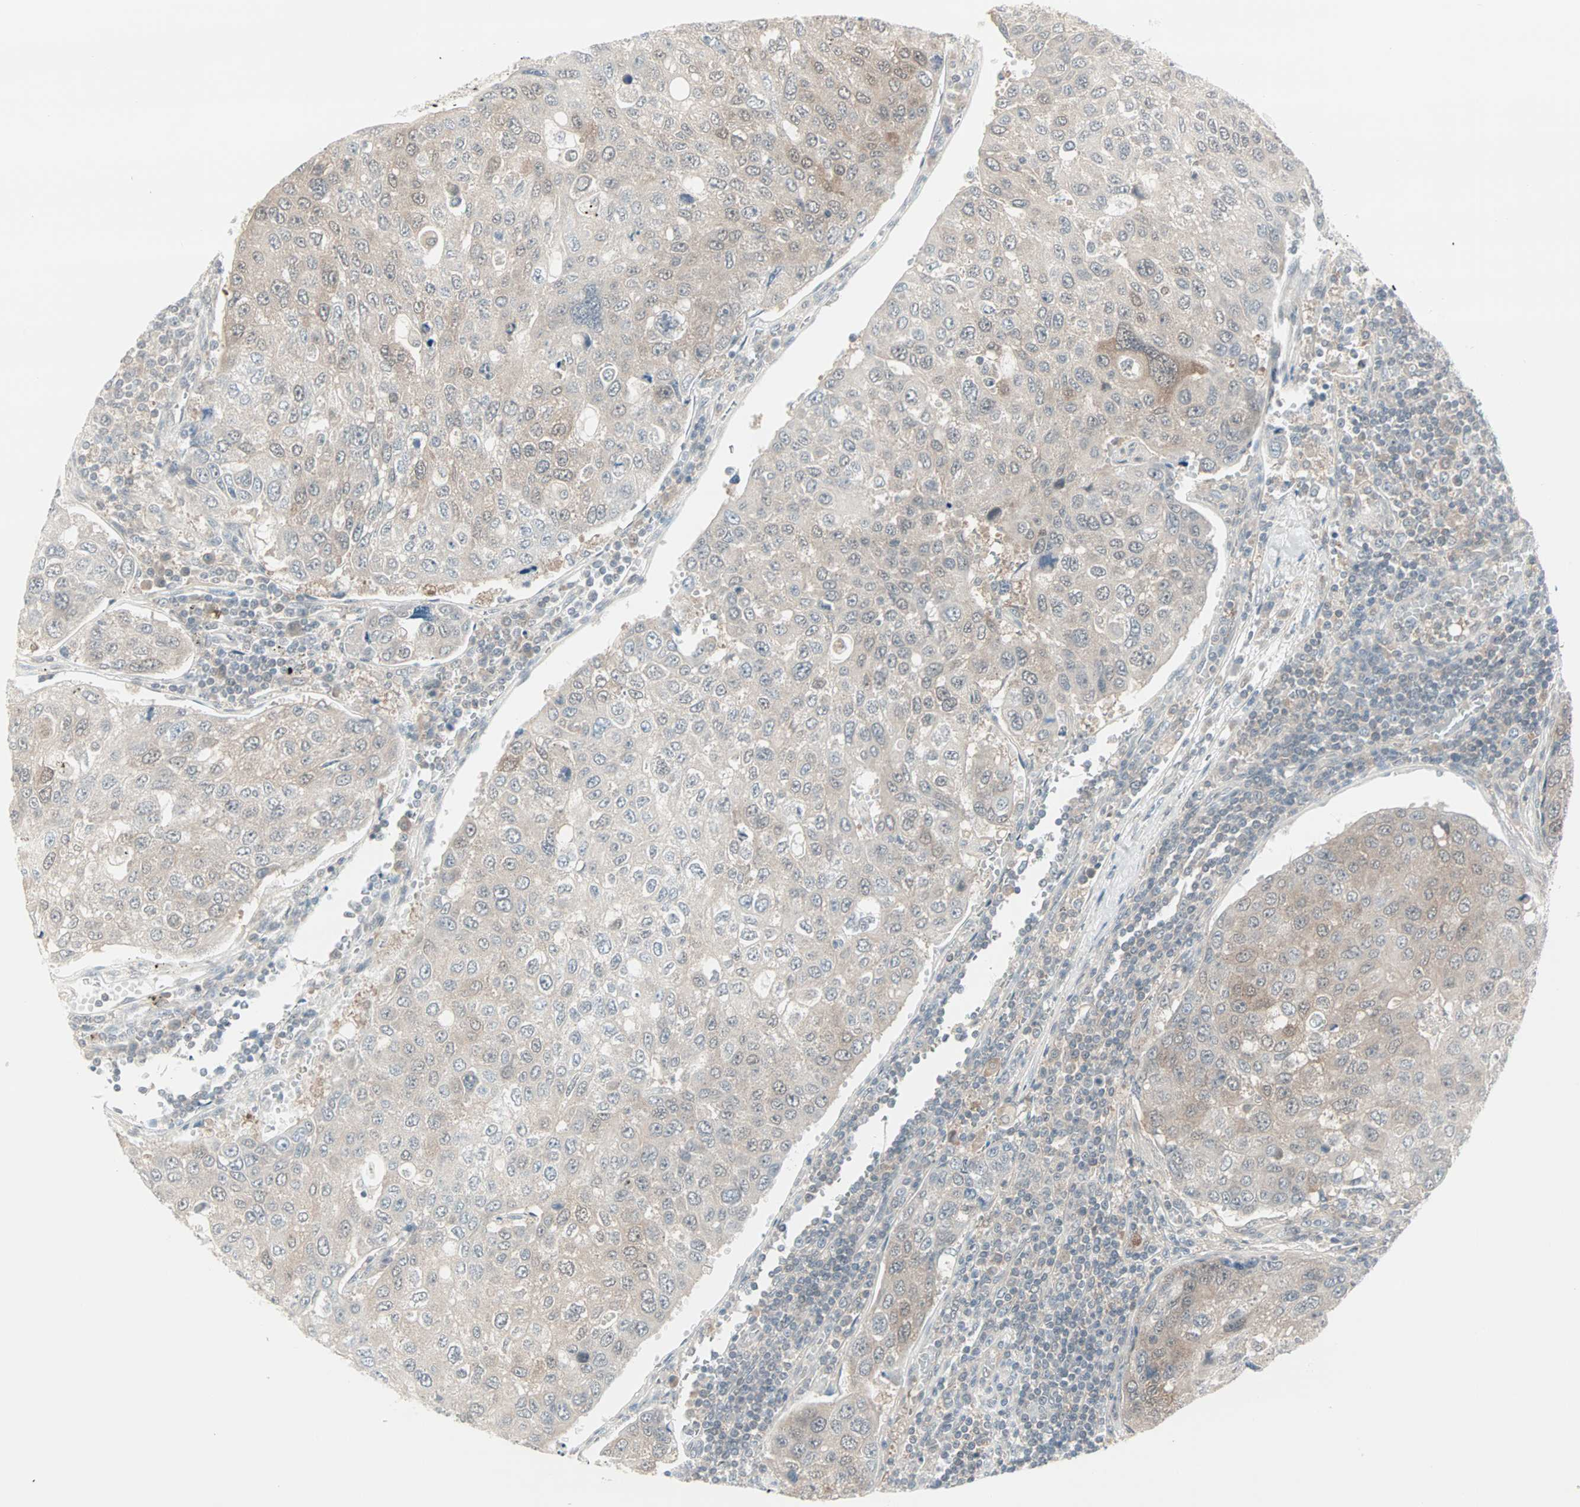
{"staining": {"intensity": "weak", "quantity": "25%-75%", "location": "cytoplasmic/membranous"}, "tissue": "urothelial cancer", "cell_type": "Tumor cells", "image_type": "cancer", "snomed": [{"axis": "morphology", "description": "Urothelial carcinoma, High grade"}, {"axis": "topography", "description": "Lymph node"}, {"axis": "topography", "description": "Urinary bladder"}], "caption": "Immunohistochemistry (DAB (3,3'-diaminobenzidine)) staining of human urothelial cancer reveals weak cytoplasmic/membranous protein expression in approximately 25%-75% of tumor cells.", "gene": "PTPA", "patient": {"sex": "male", "age": 51}}